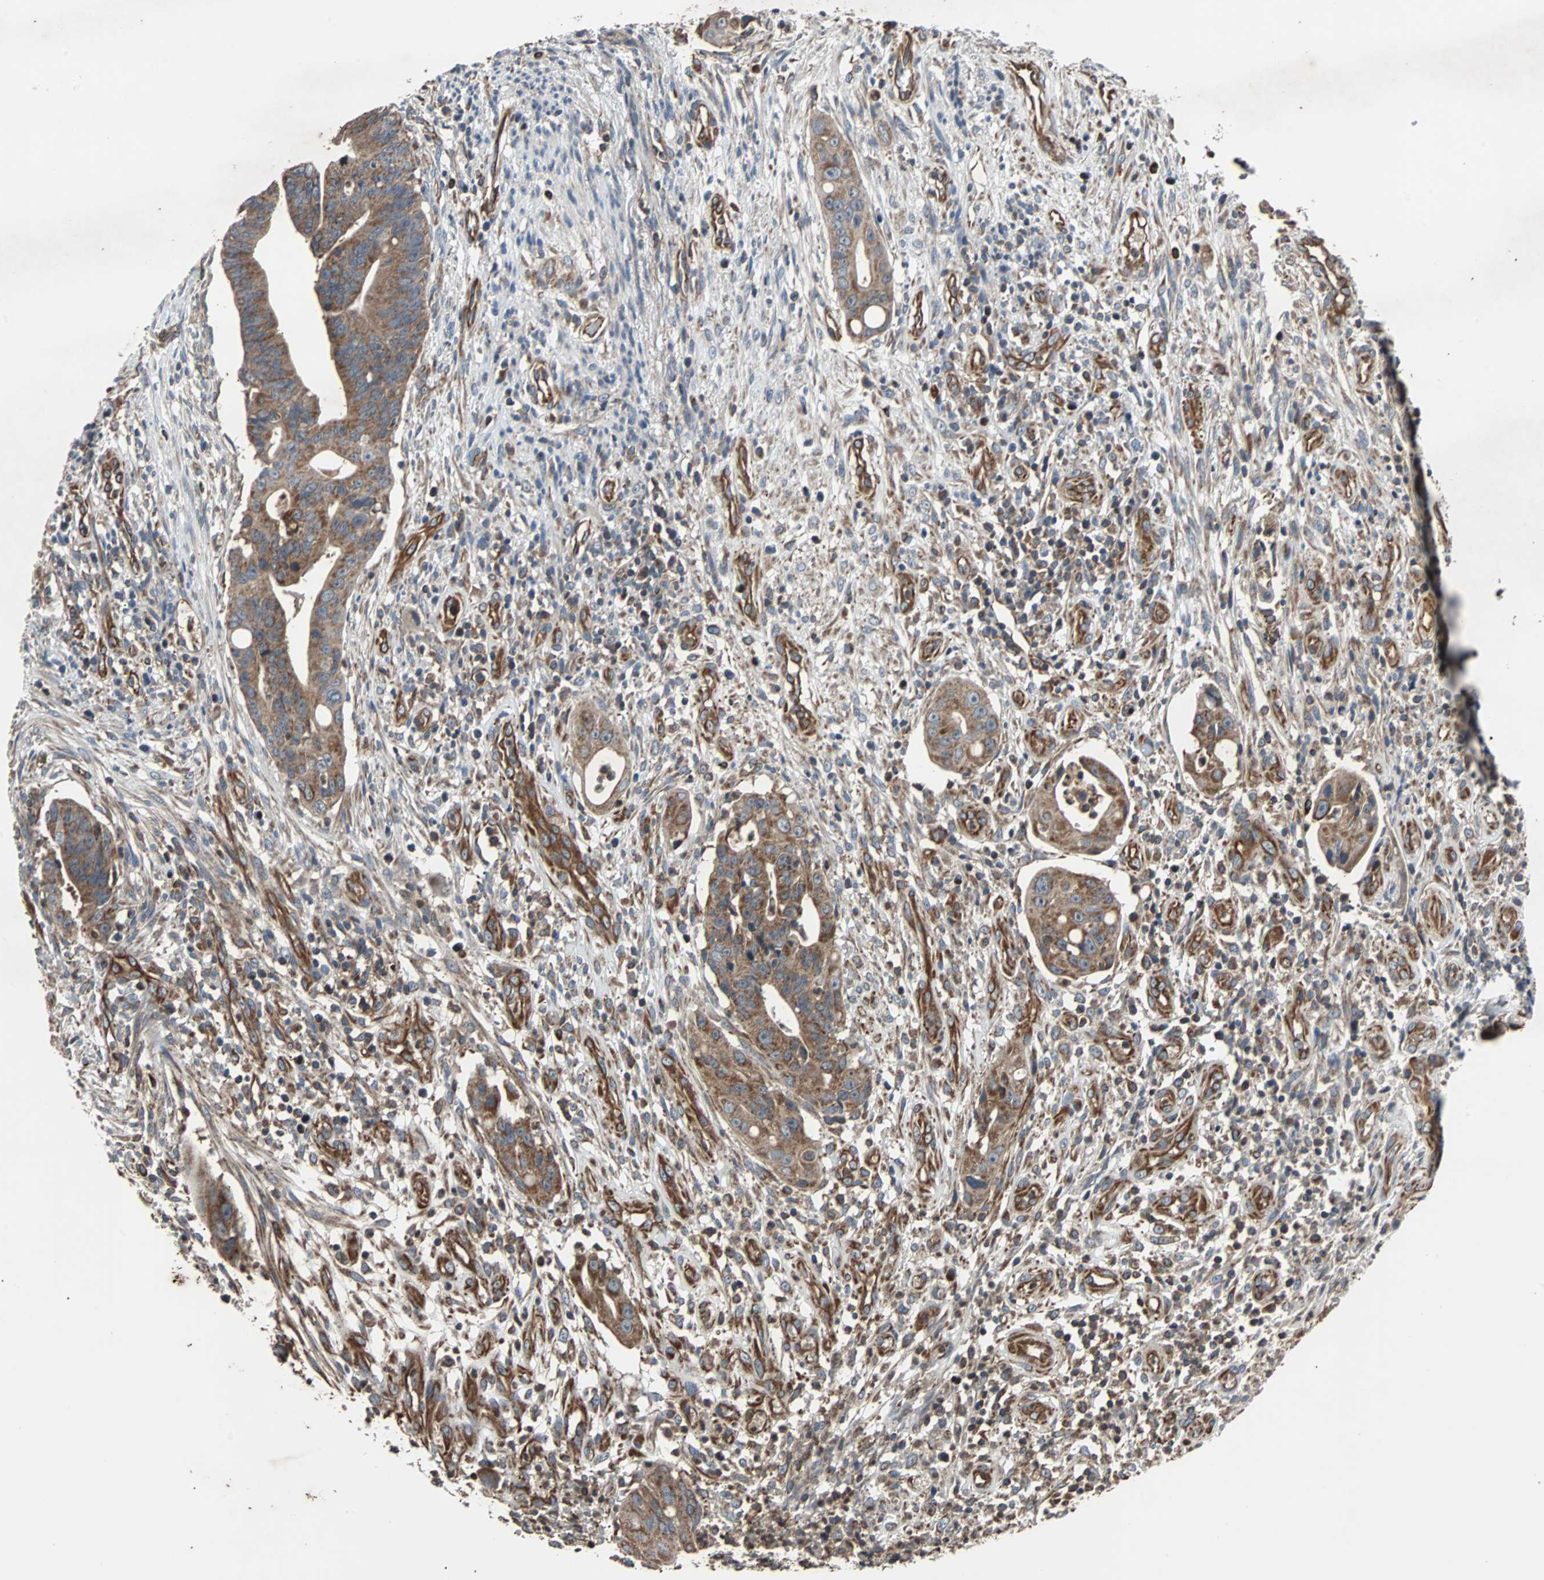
{"staining": {"intensity": "moderate", "quantity": ">75%", "location": "cytoplasmic/membranous"}, "tissue": "colorectal cancer", "cell_type": "Tumor cells", "image_type": "cancer", "snomed": [{"axis": "morphology", "description": "Adenocarcinoma, NOS"}, {"axis": "topography", "description": "Colon"}], "caption": "The histopathology image reveals immunohistochemical staining of colorectal cancer. There is moderate cytoplasmic/membranous positivity is present in about >75% of tumor cells.", "gene": "ACTR3", "patient": {"sex": "female", "age": 57}}